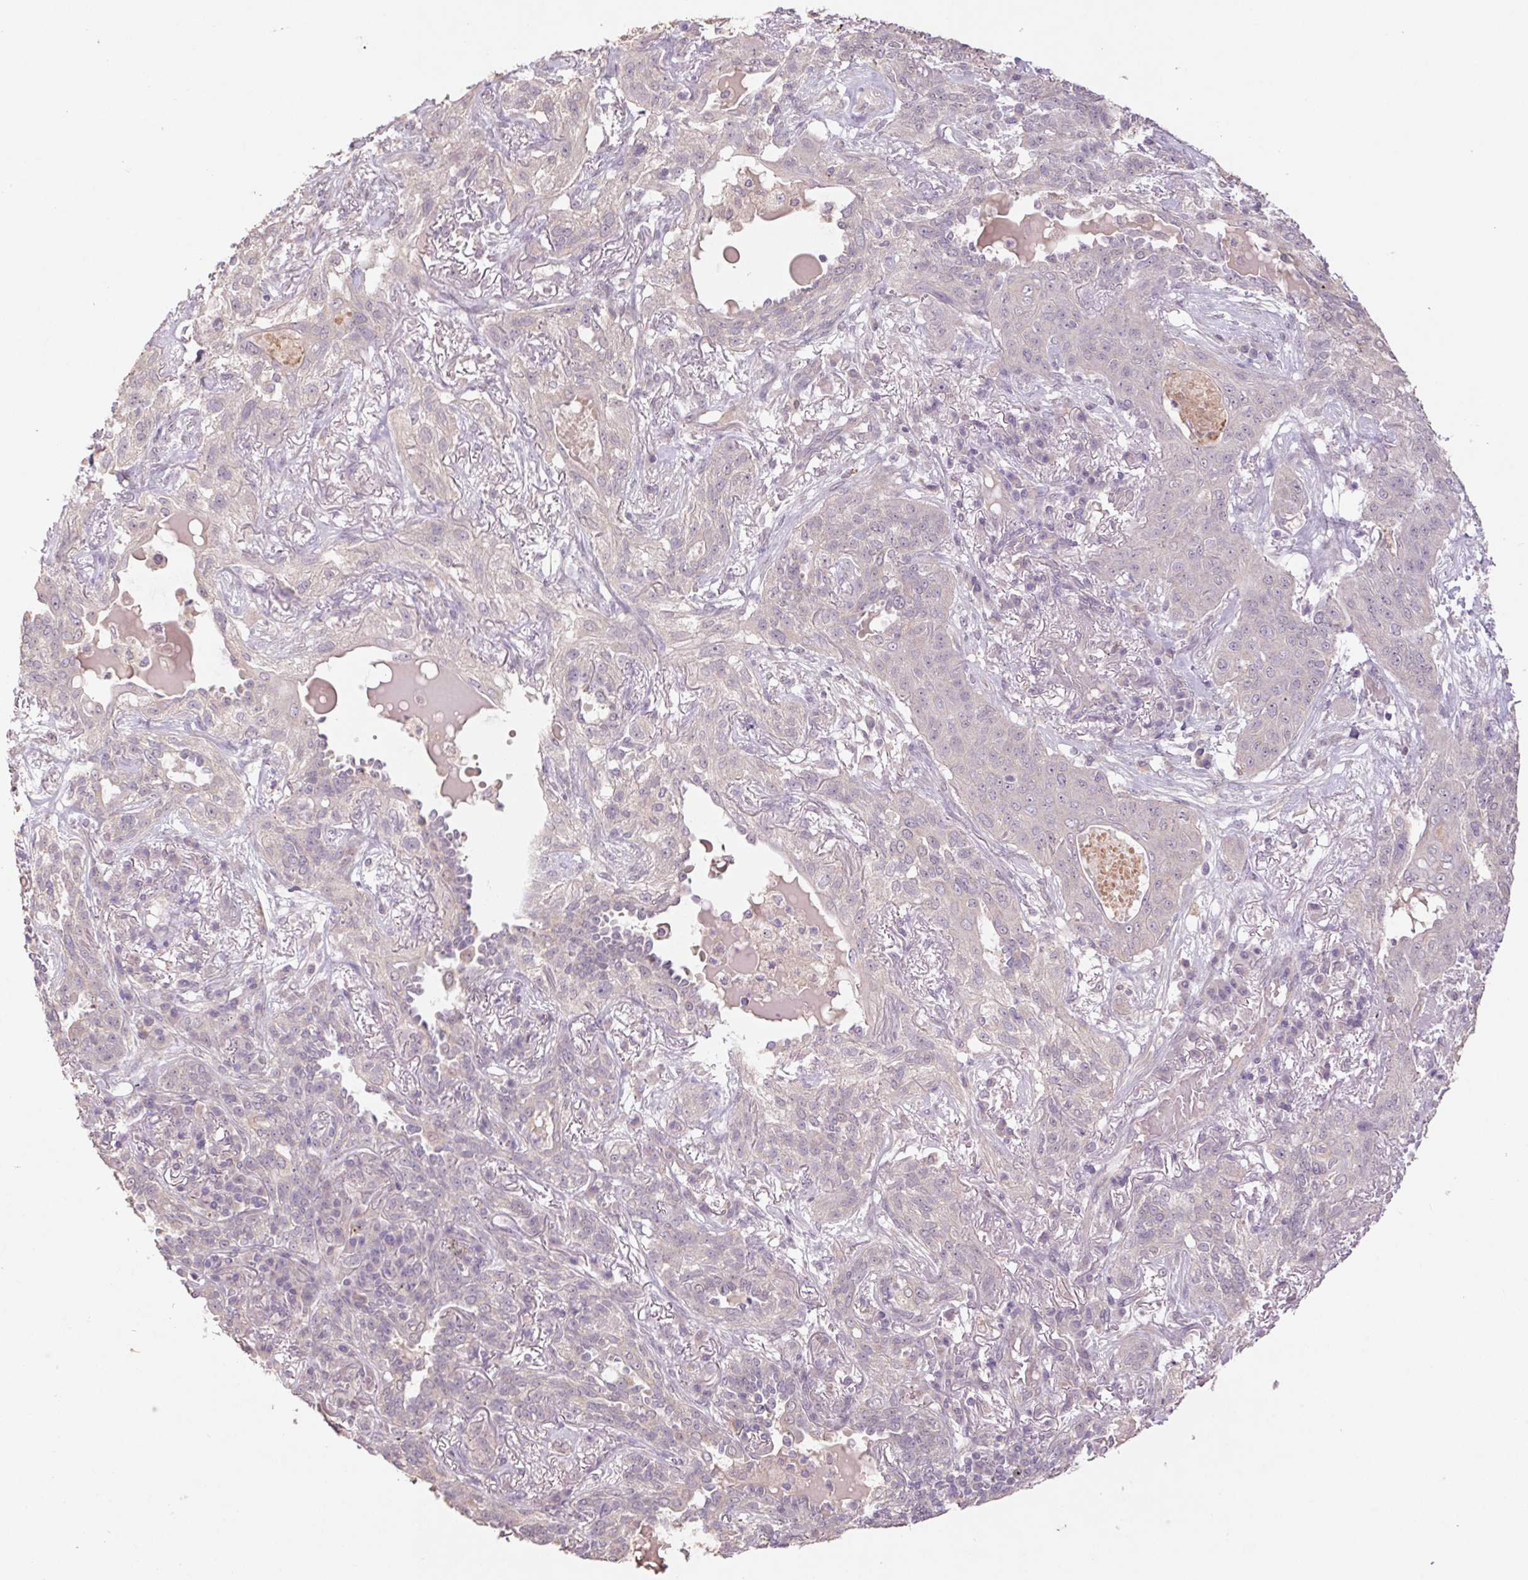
{"staining": {"intensity": "weak", "quantity": "<25%", "location": "cytoplasmic/membranous"}, "tissue": "lung cancer", "cell_type": "Tumor cells", "image_type": "cancer", "snomed": [{"axis": "morphology", "description": "Squamous cell carcinoma, NOS"}, {"axis": "topography", "description": "Lung"}], "caption": "IHC photomicrograph of human lung cancer (squamous cell carcinoma) stained for a protein (brown), which displays no expression in tumor cells.", "gene": "GRM2", "patient": {"sex": "female", "age": 70}}